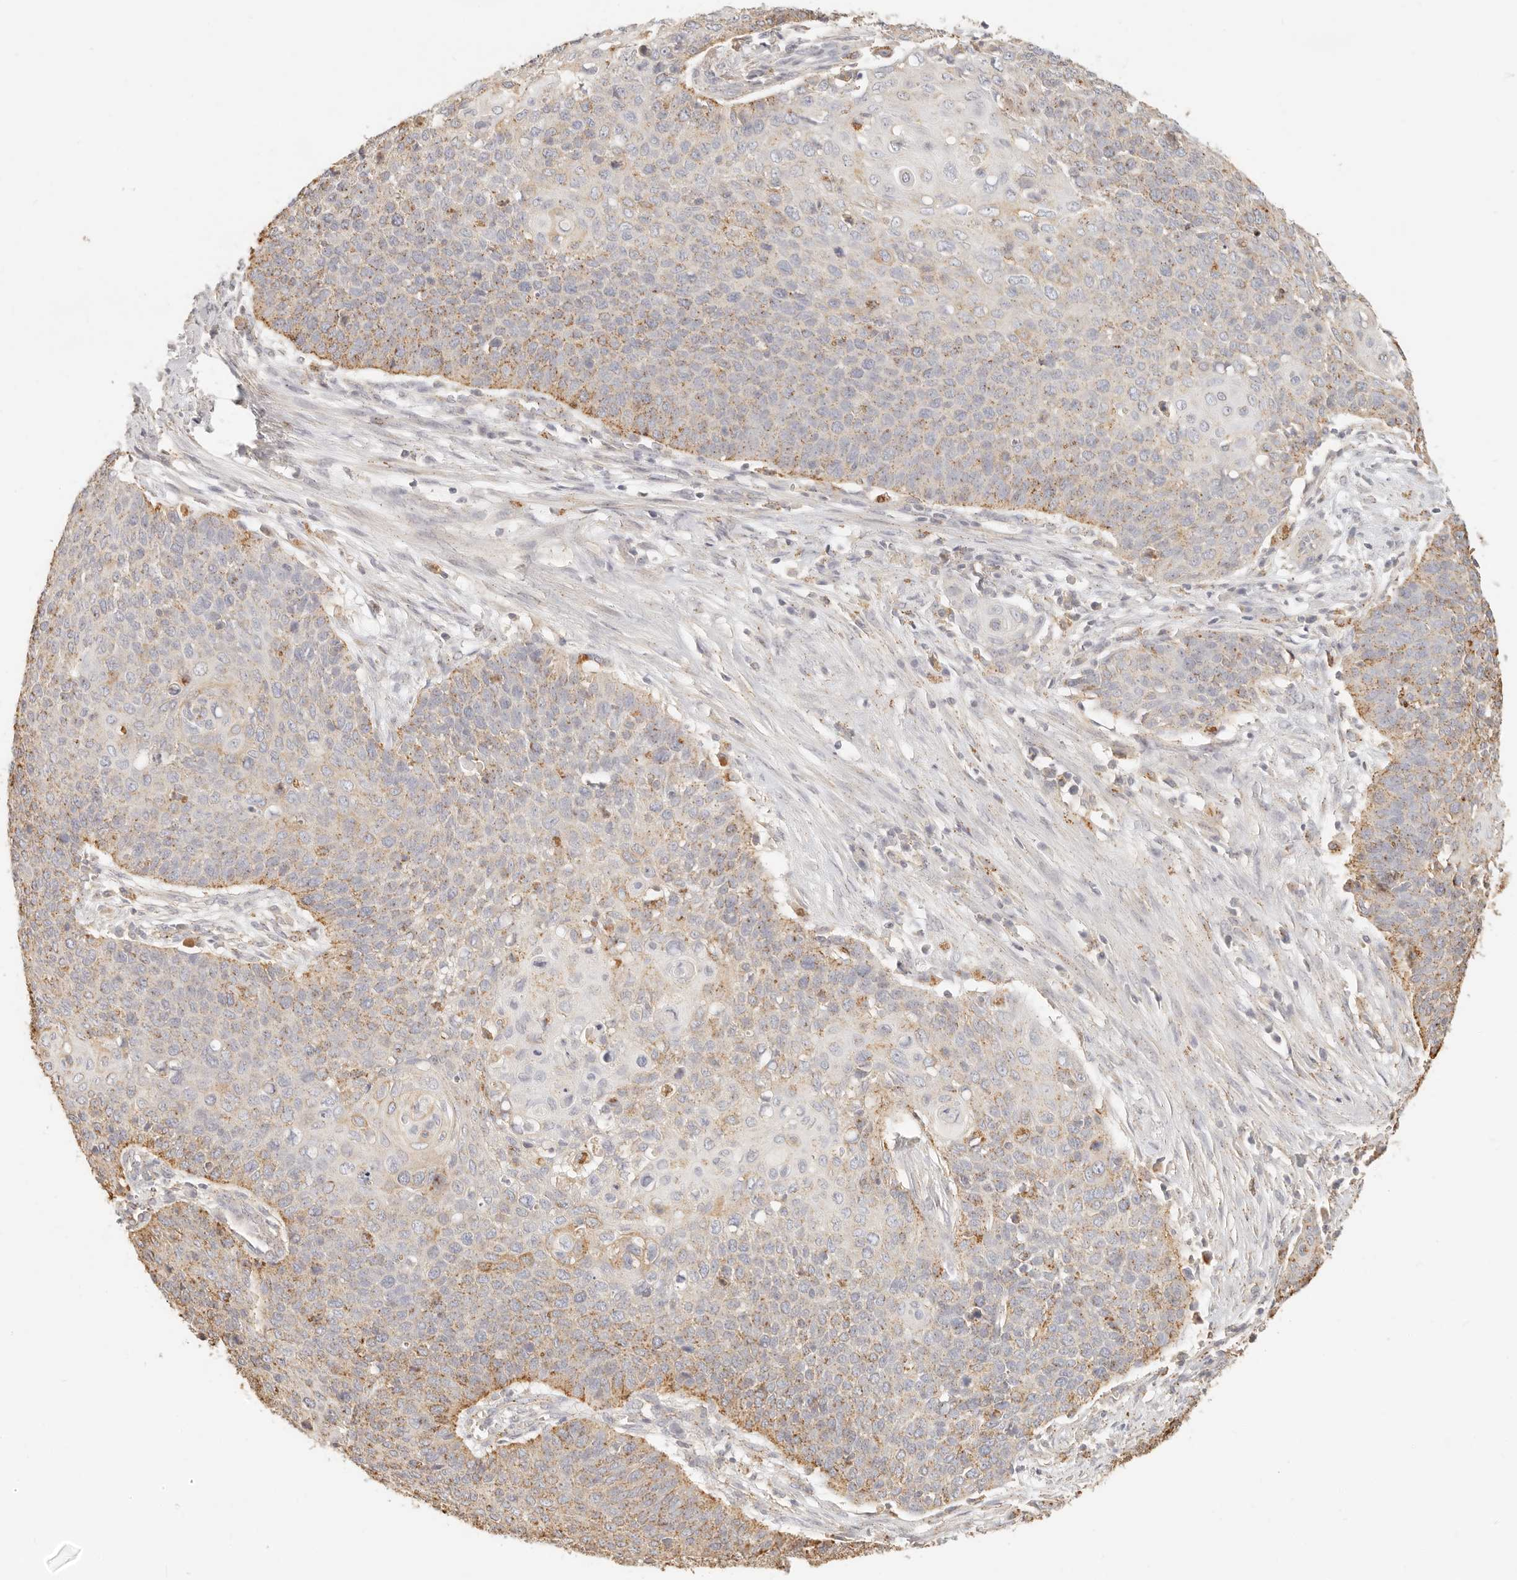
{"staining": {"intensity": "moderate", "quantity": "25%-75%", "location": "cytoplasmic/membranous"}, "tissue": "cervical cancer", "cell_type": "Tumor cells", "image_type": "cancer", "snomed": [{"axis": "morphology", "description": "Squamous cell carcinoma, NOS"}, {"axis": "topography", "description": "Cervix"}], "caption": "IHC micrograph of human cervical squamous cell carcinoma stained for a protein (brown), which displays medium levels of moderate cytoplasmic/membranous staining in approximately 25%-75% of tumor cells.", "gene": "CNMD", "patient": {"sex": "female", "age": 39}}